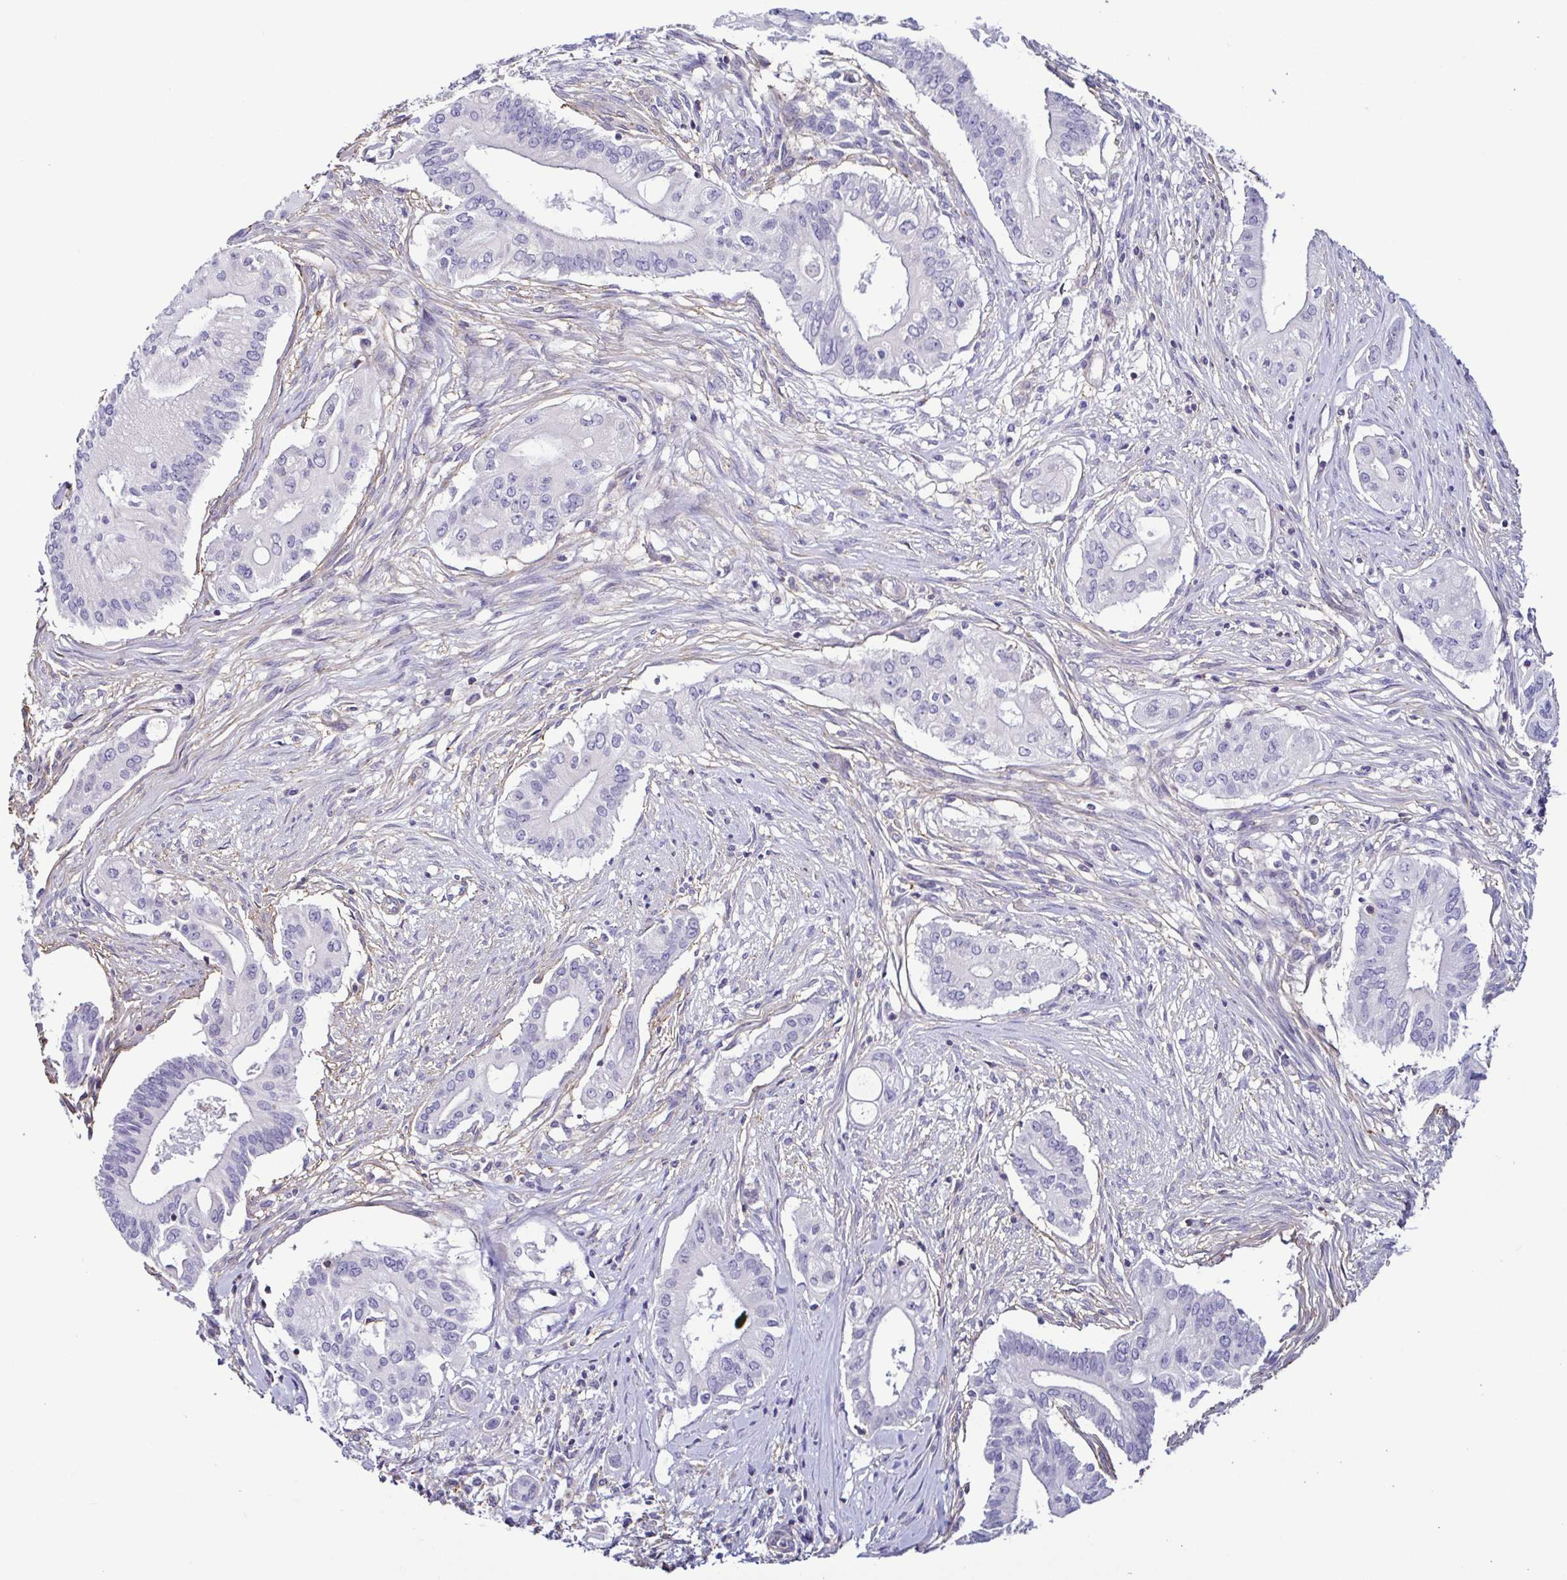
{"staining": {"intensity": "negative", "quantity": "none", "location": "none"}, "tissue": "pancreatic cancer", "cell_type": "Tumor cells", "image_type": "cancer", "snomed": [{"axis": "morphology", "description": "Adenocarcinoma, NOS"}, {"axis": "topography", "description": "Pancreas"}], "caption": "Pancreatic cancer stained for a protein using immunohistochemistry (IHC) reveals no staining tumor cells.", "gene": "TNNT2", "patient": {"sex": "female", "age": 68}}